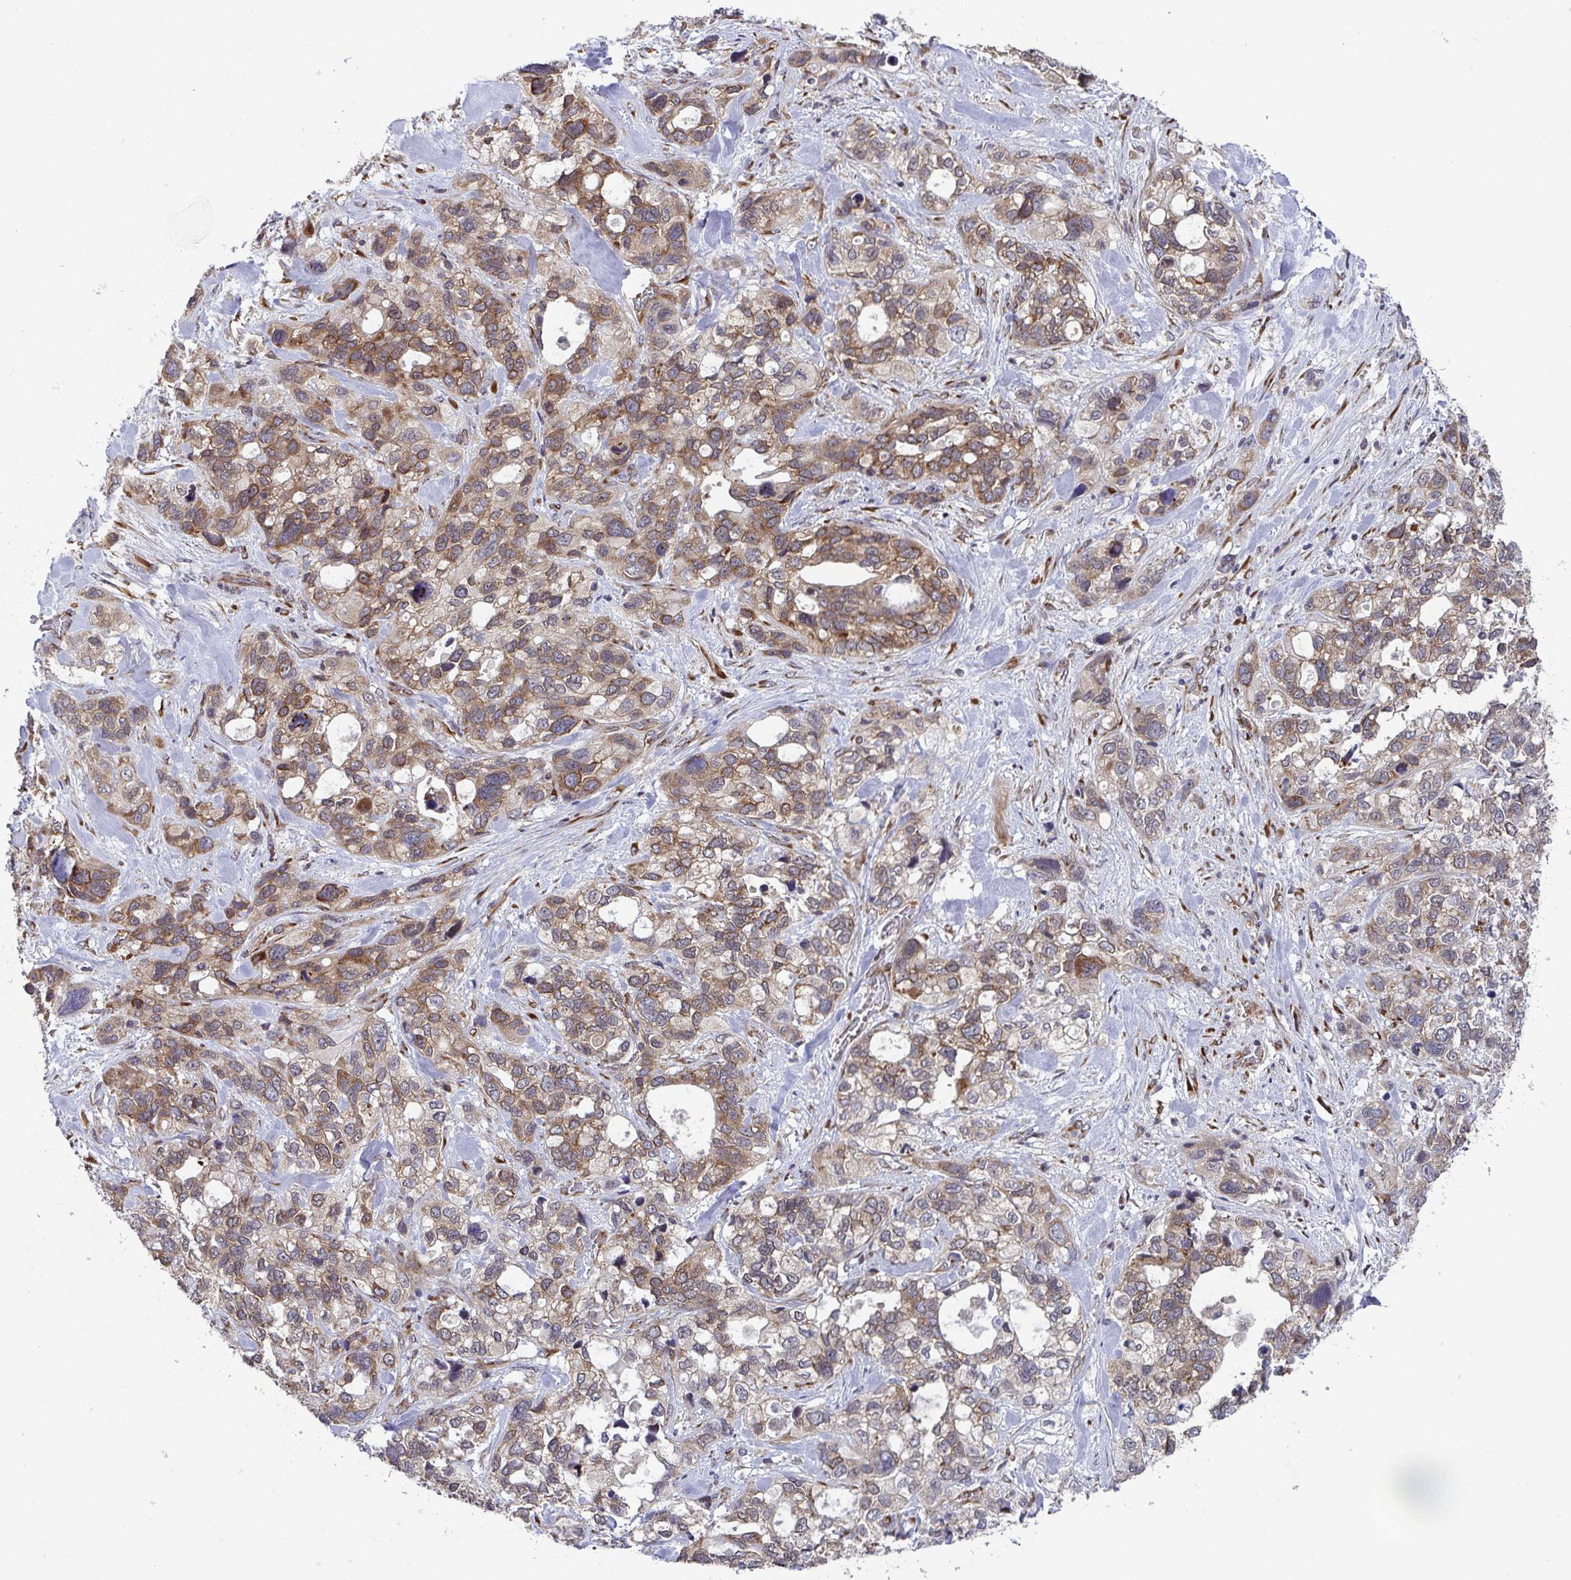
{"staining": {"intensity": "moderate", "quantity": "25%-75%", "location": "cytoplasmic/membranous"}, "tissue": "stomach cancer", "cell_type": "Tumor cells", "image_type": "cancer", "snomed": [{"axis": "morphology", "description": "Adenocarcinoma, NOS"}, {"axis": "topography", "description": "Stomach, upper"}], "caption": "DAB immunohistochemical staining of stomach adenocarcinoma exhibits moderate cytoplasmic/membranous protein expression in about 25%-75% of tumor cells. (IHC, brightfield microscopy, high magnification).", "gene": "ATP5MJ", "patient": {"sex": "female", "age": 81}}